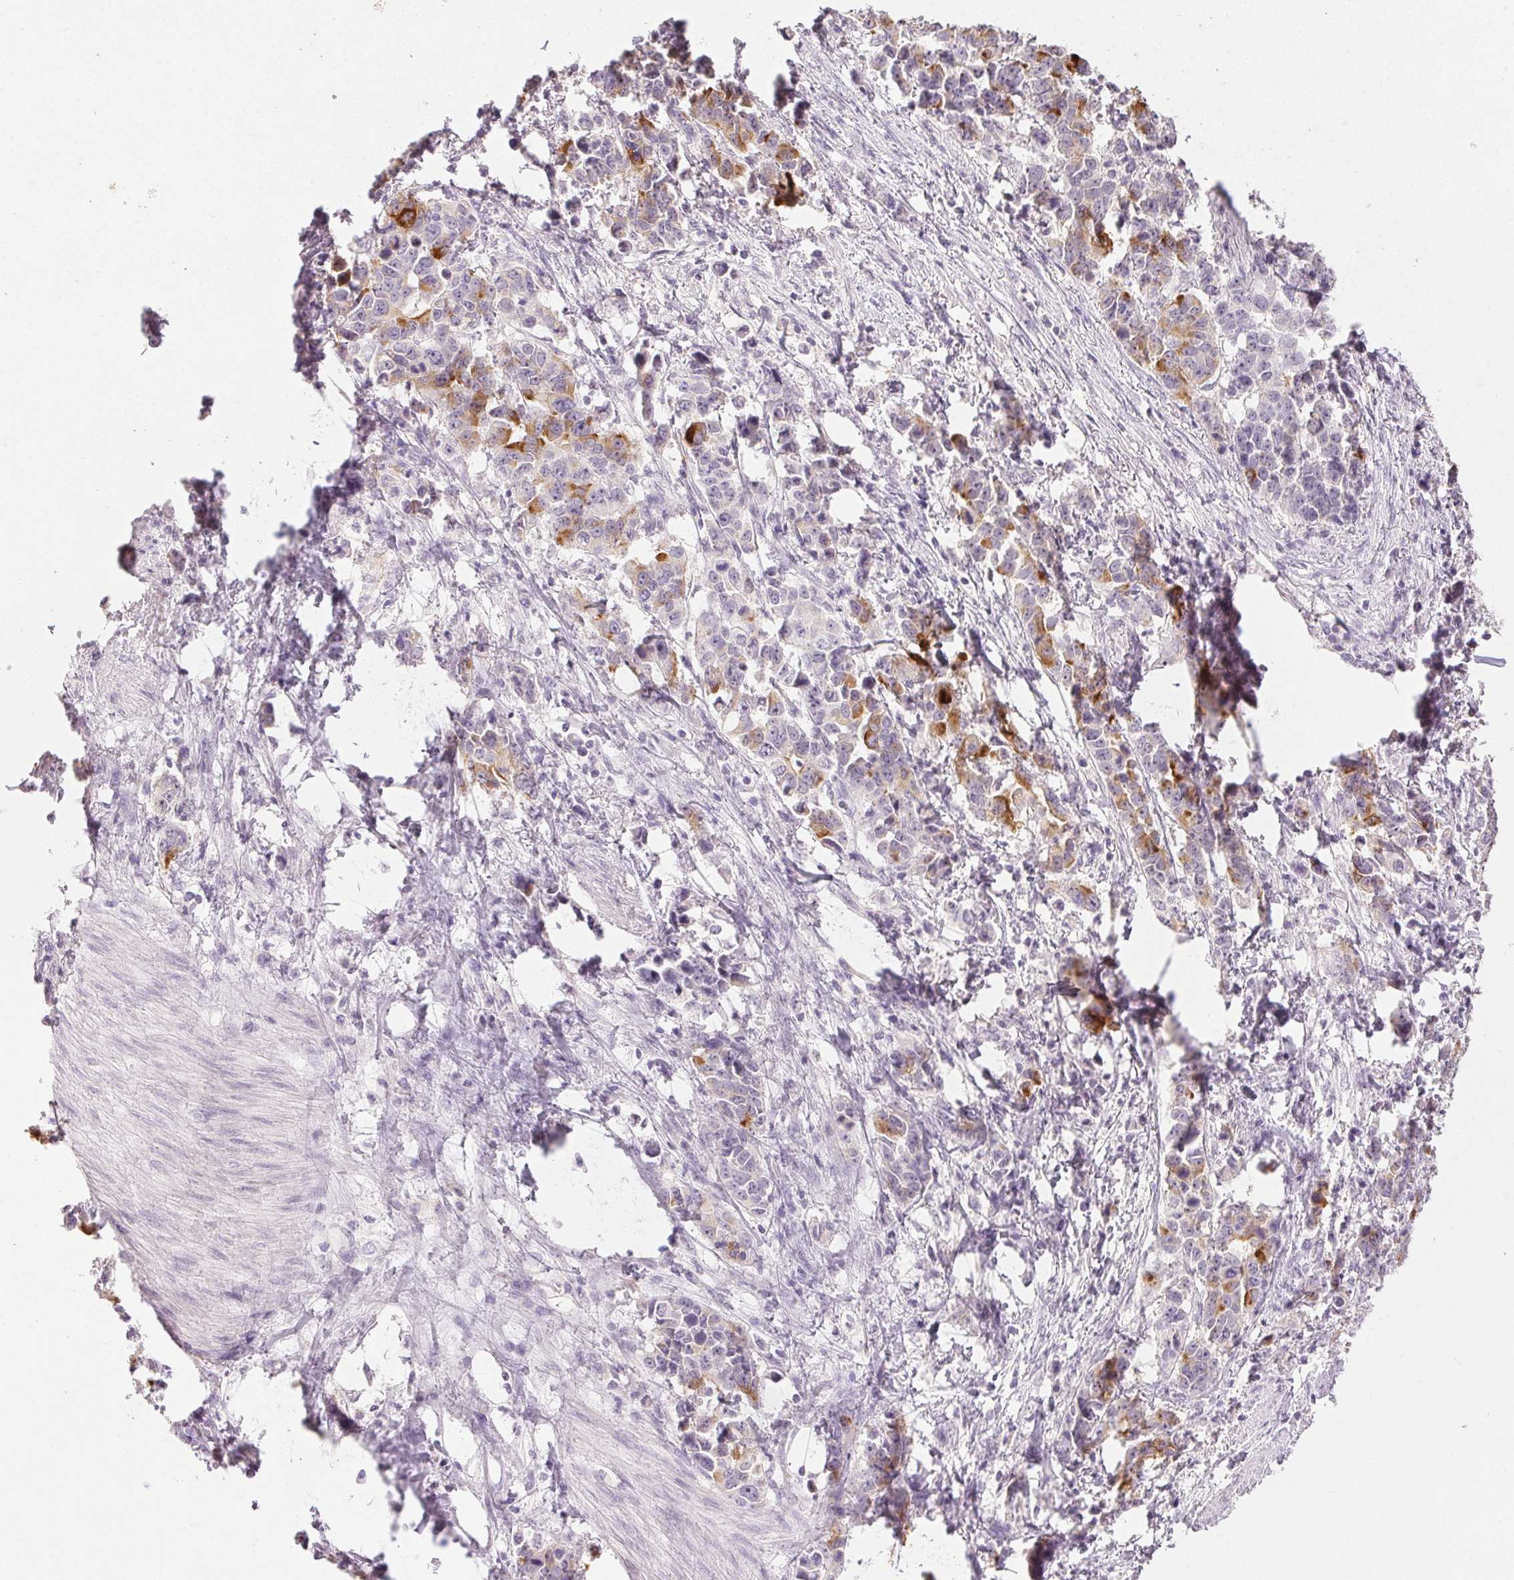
{"staining": {"intensity": "moderate", "quantity": "25%-75%", "location": "cytoplasmic/membranous"}, "tissue": "stomach cancer", "cell_type": "Tumor cells", "image_type": "cancer", "snomed": [{"axis": "morphology", "description": "Adenocarcinoma, NOS"}, {"axis": "topography", "description": "Stomach, upper"}], "caption": "Adenocarcinoma (stomach) stained with a protein marker displays moderate staining in tumor cells.", "gene": "PI3", "patient": {"sex": "male", "age": 69}}